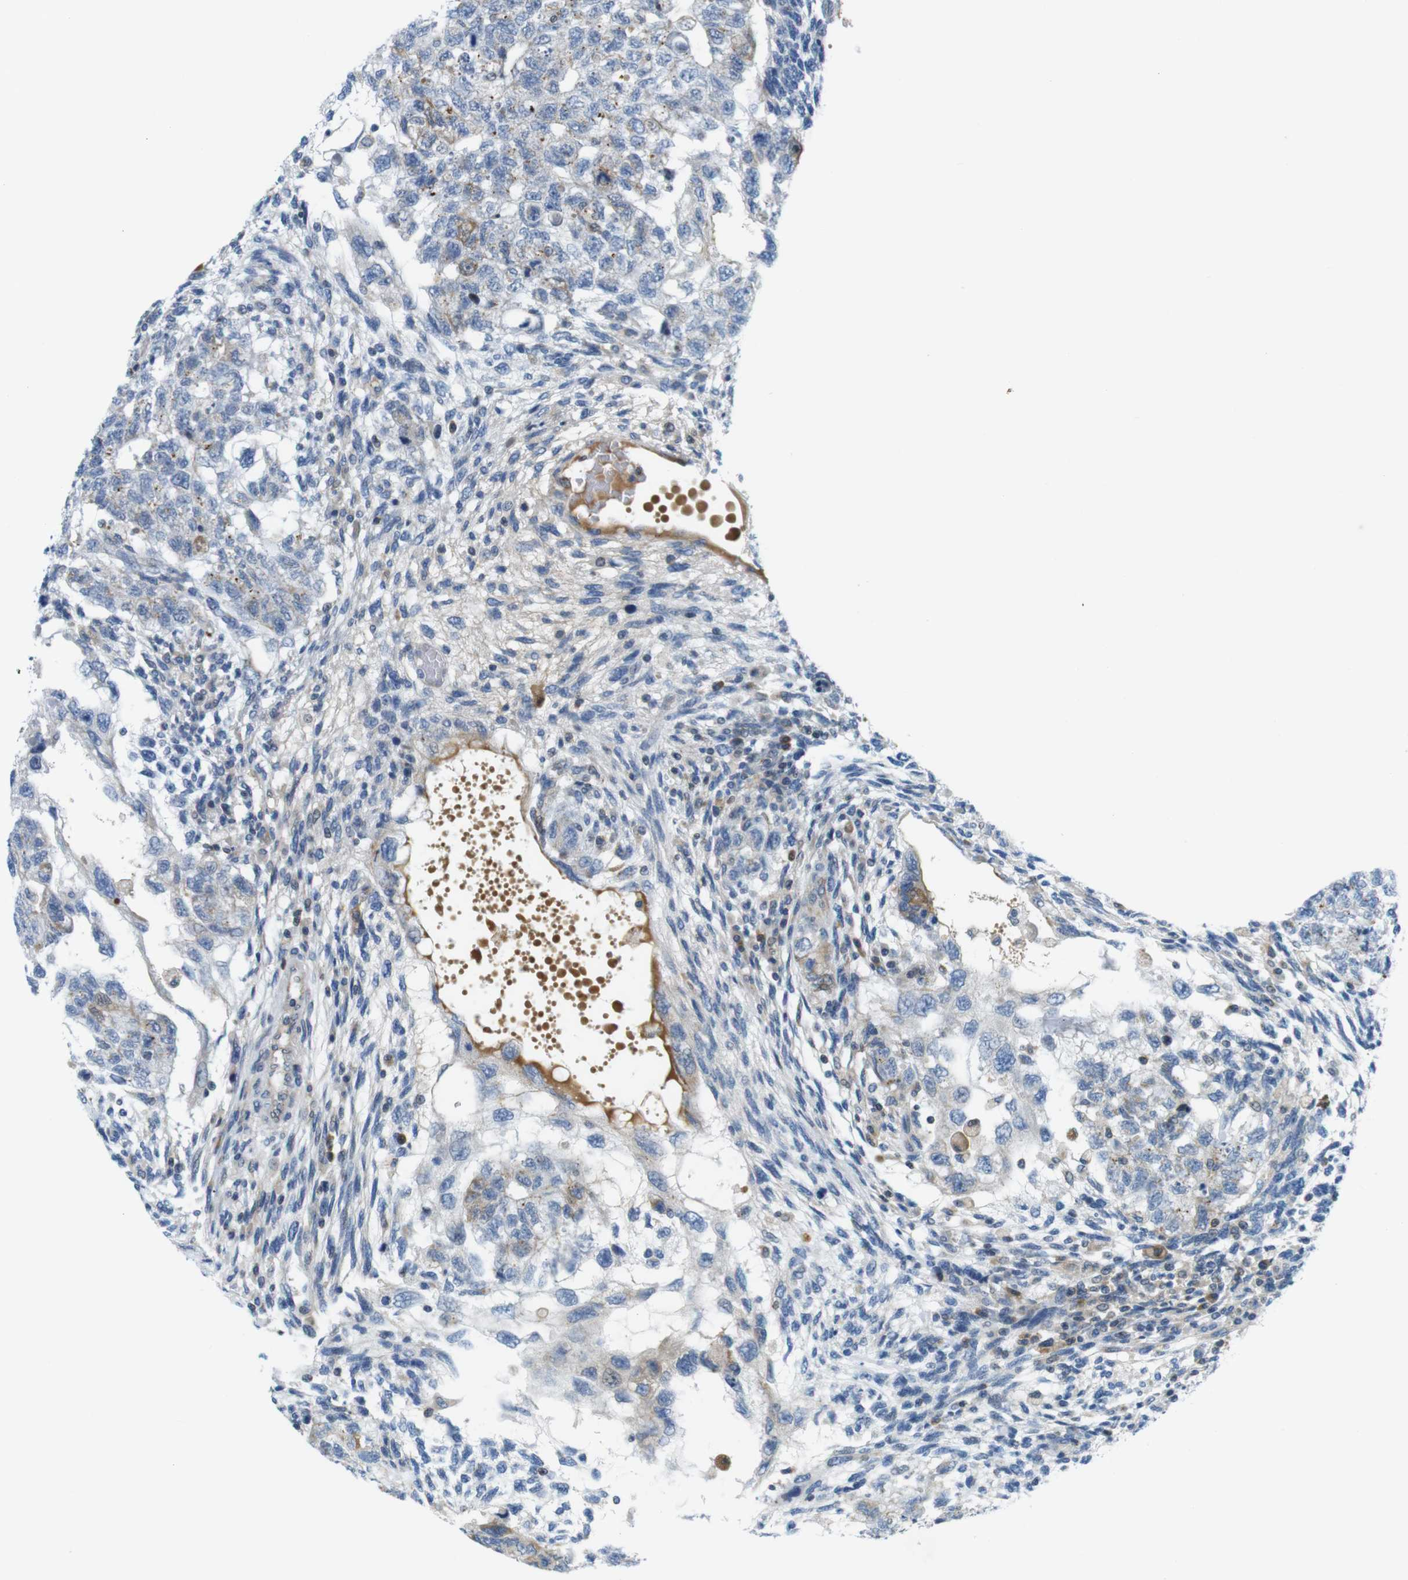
{"staining": {"intensity": "negative", "quantity": "none", "location": "none"}, "tissue": "testis cancer", "cell_type": "Tumor cells", "image_type": "cancer", "snomed": [{"axis": "morphology", "description": "Normal tissue, NOS"}, {"axis": "morphology", "description": "Carcinoma, Embryonal, NOS"}, {"axis": "topography", "description": "Testis"}], "caption": "The micrograph displays no staining of tumor cells in embryonal carcinoma (testis).", "gene": "ZDHHC3", "patient": {"sex": "male", "age": 36}}